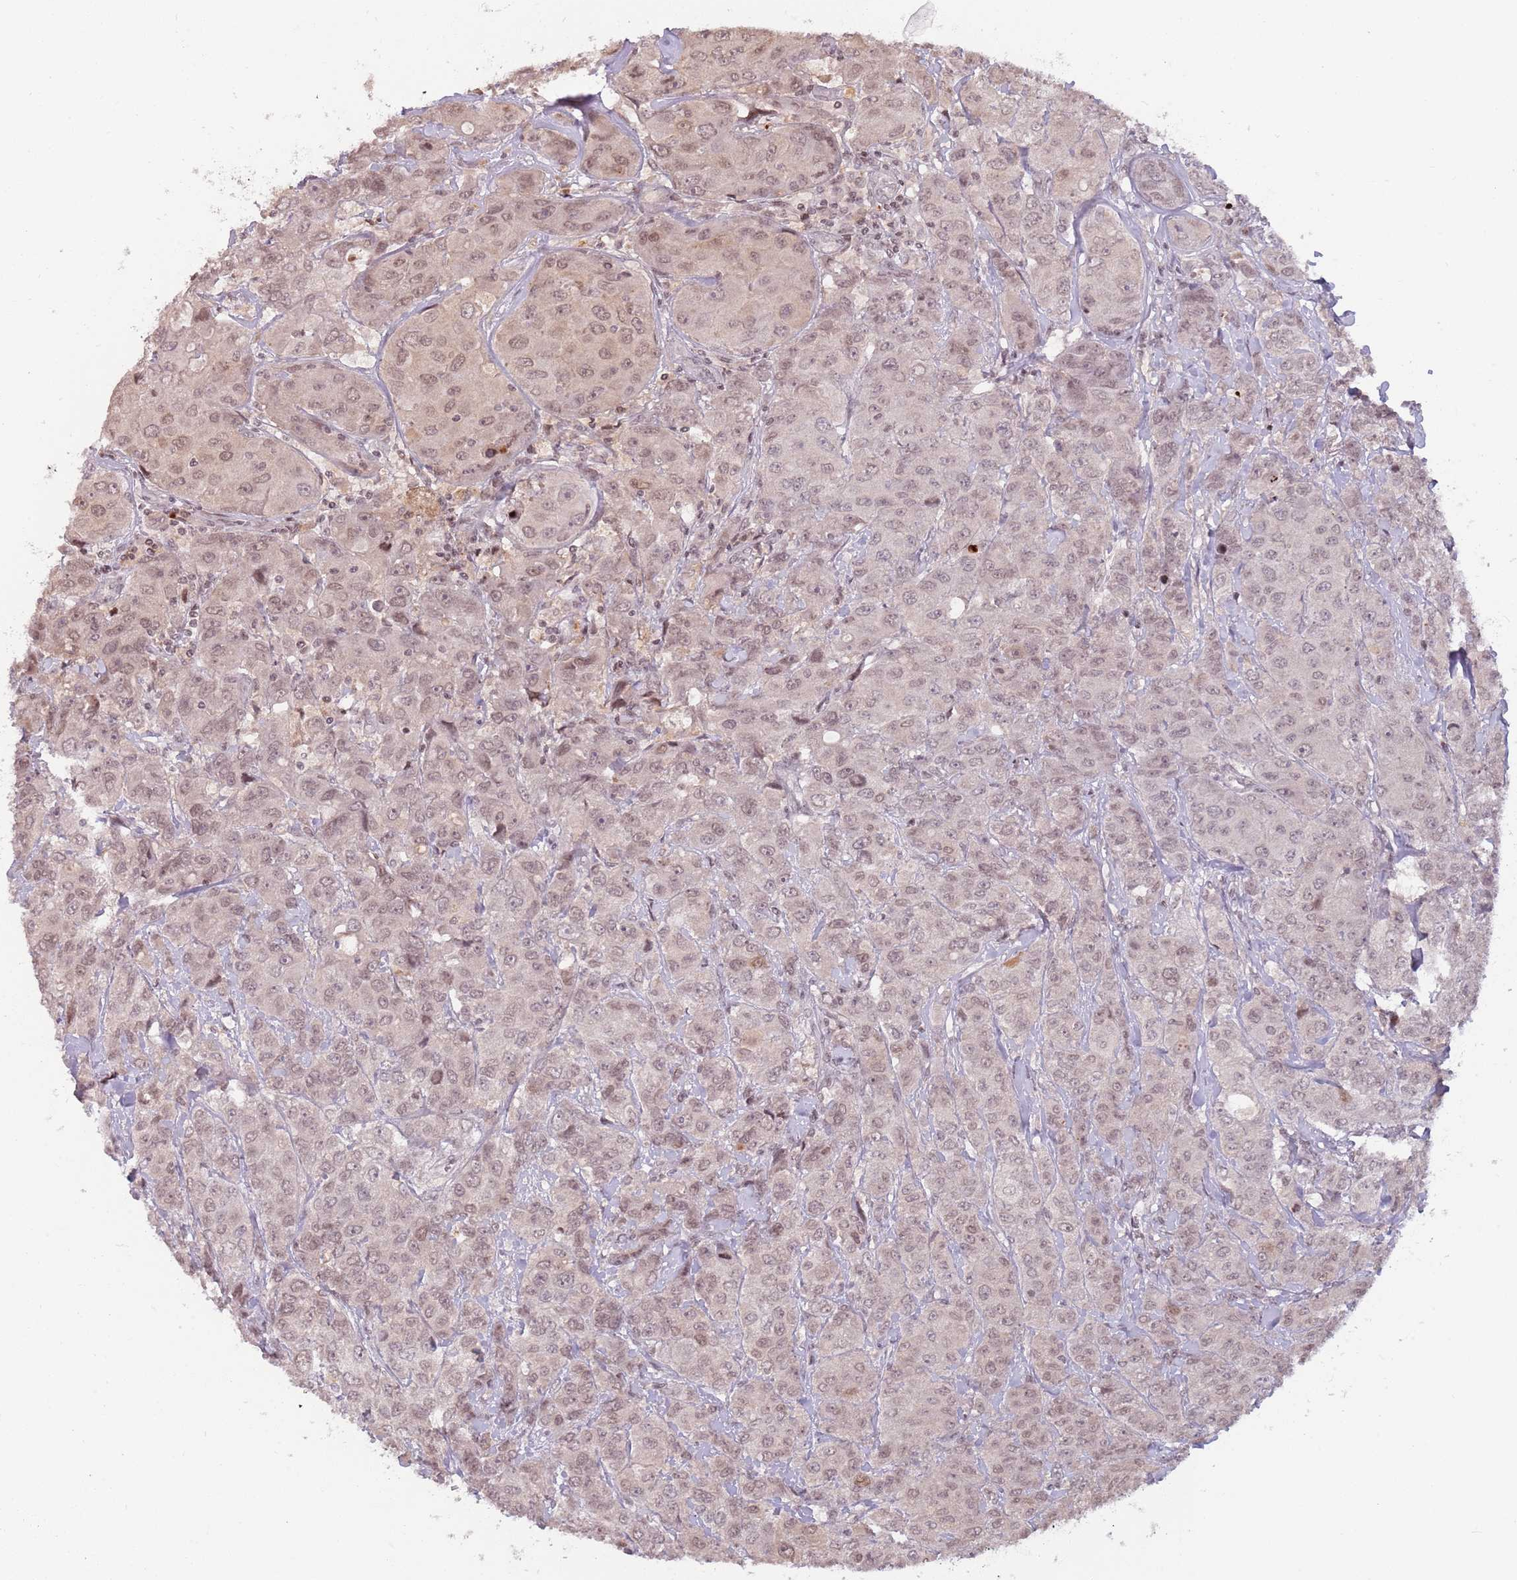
{"staining": {"intensity": "weak", "quantity": ">75%", "location": "nuclear"}, "tissue": "breast cancer", "cell_type": "Tumor cells", "image_type": "cancer", "snomed": [{"axis": "morphology", "description": "Duct carcinoma"}, {"axis": "topography", "description": "Breast"}], "caption": "Immunohistochemical staining of intraductal carcinoma (breast) shows low levels of weak nuclear expression in about >75% of tumor cells.", "gene": "SH3RF3", "patient": {"sex": "female", "age": 43}}